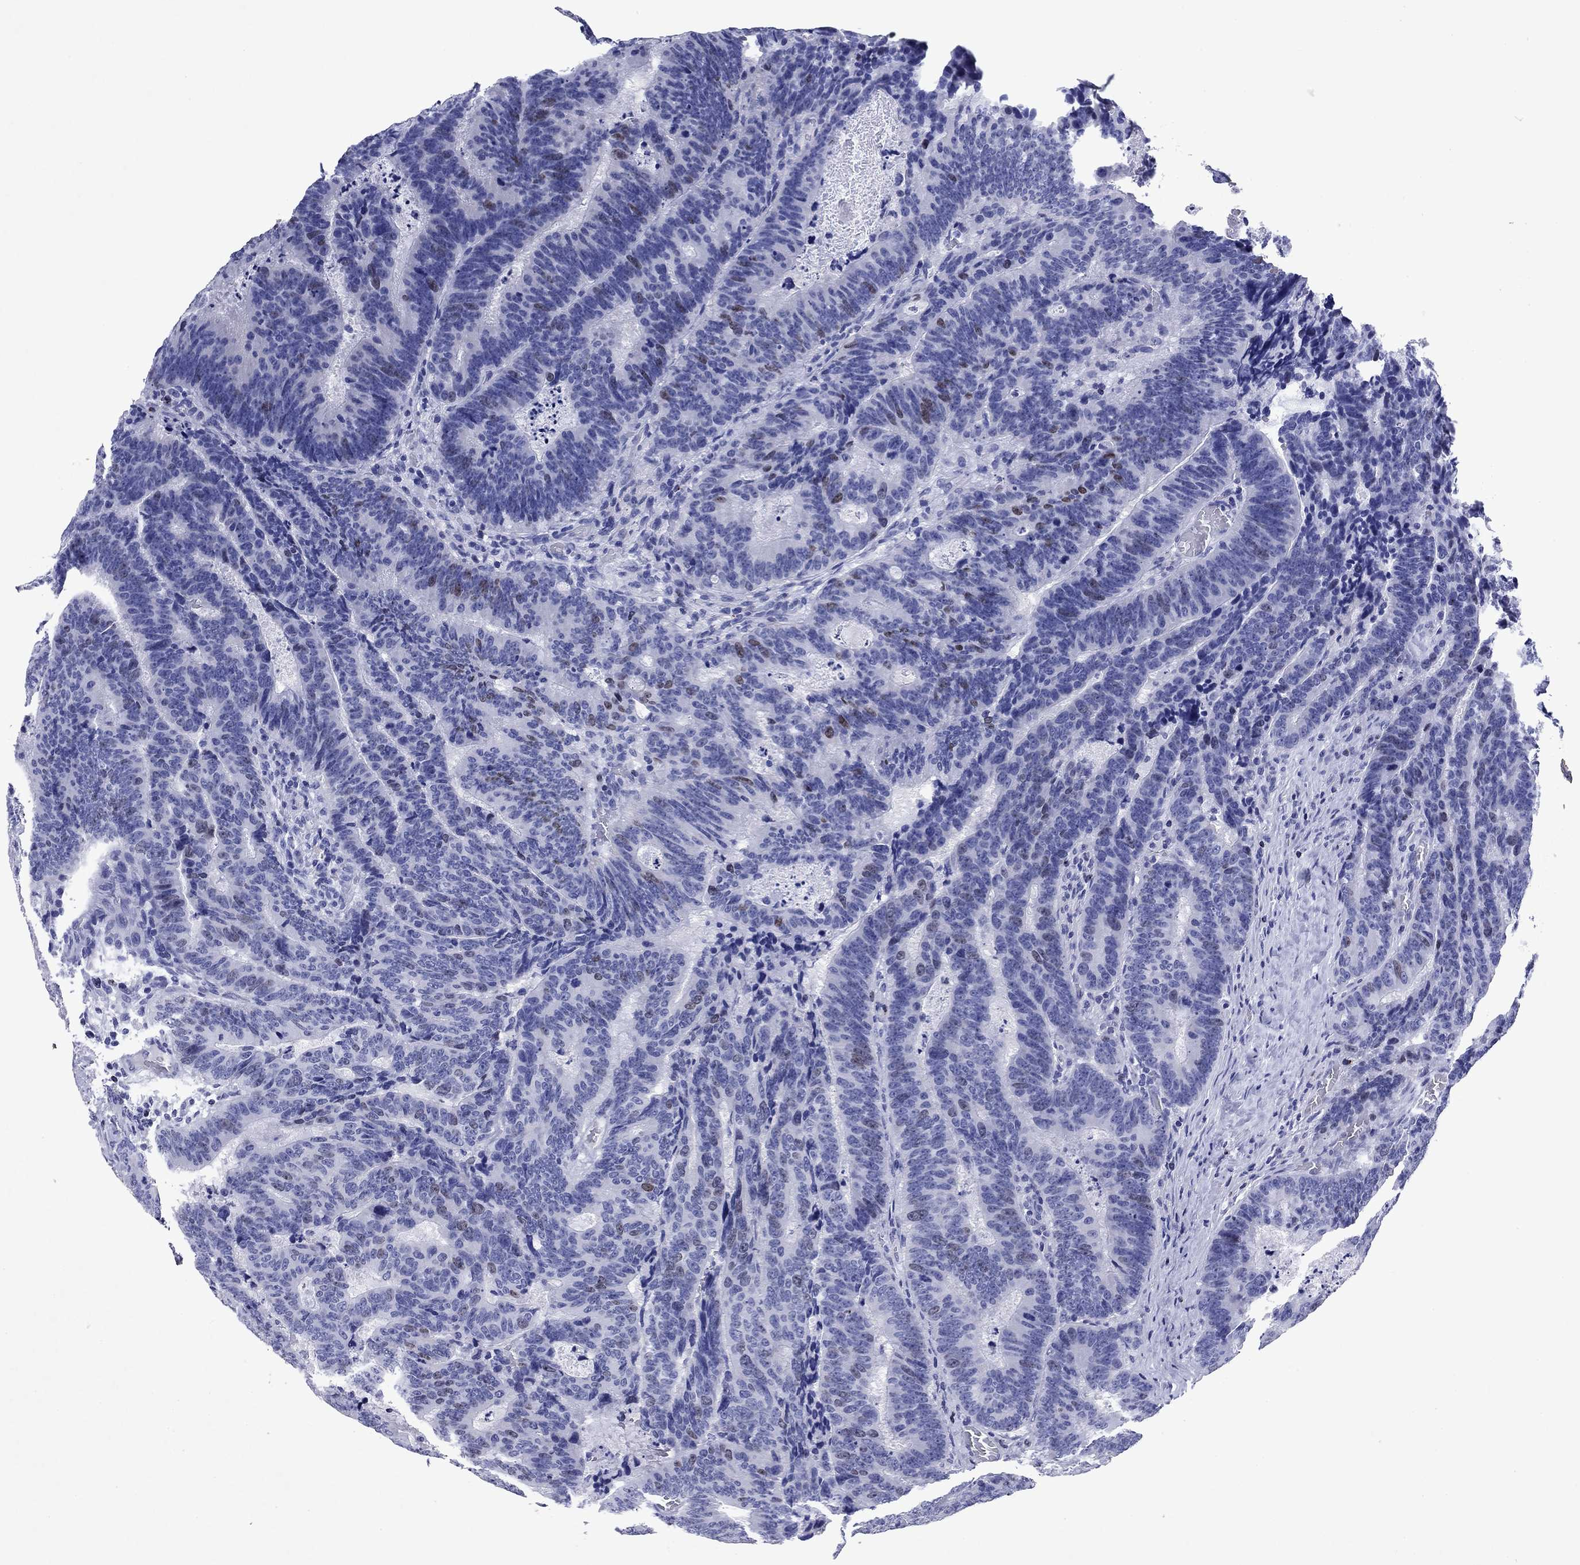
{"staining": {"intensity": "weak", "quantity": "<25%", "location": "nuclear"}, "tissue": "colorectal cancer", "cell_type": "Tumor cells", "image_type": "cancer", "snomed": [{"axis": "morphology", "description": "Adenocarcinoma, NOS"}, {"axis": "topography", "description": "Colon"}], "caption": "Immunohistochemical staining of human adenocarcinoma (colorectal) reveals no significant positivity in tumor cells.", "gene": "GZMK", "patient": {"sex": "female", "age": 82}}